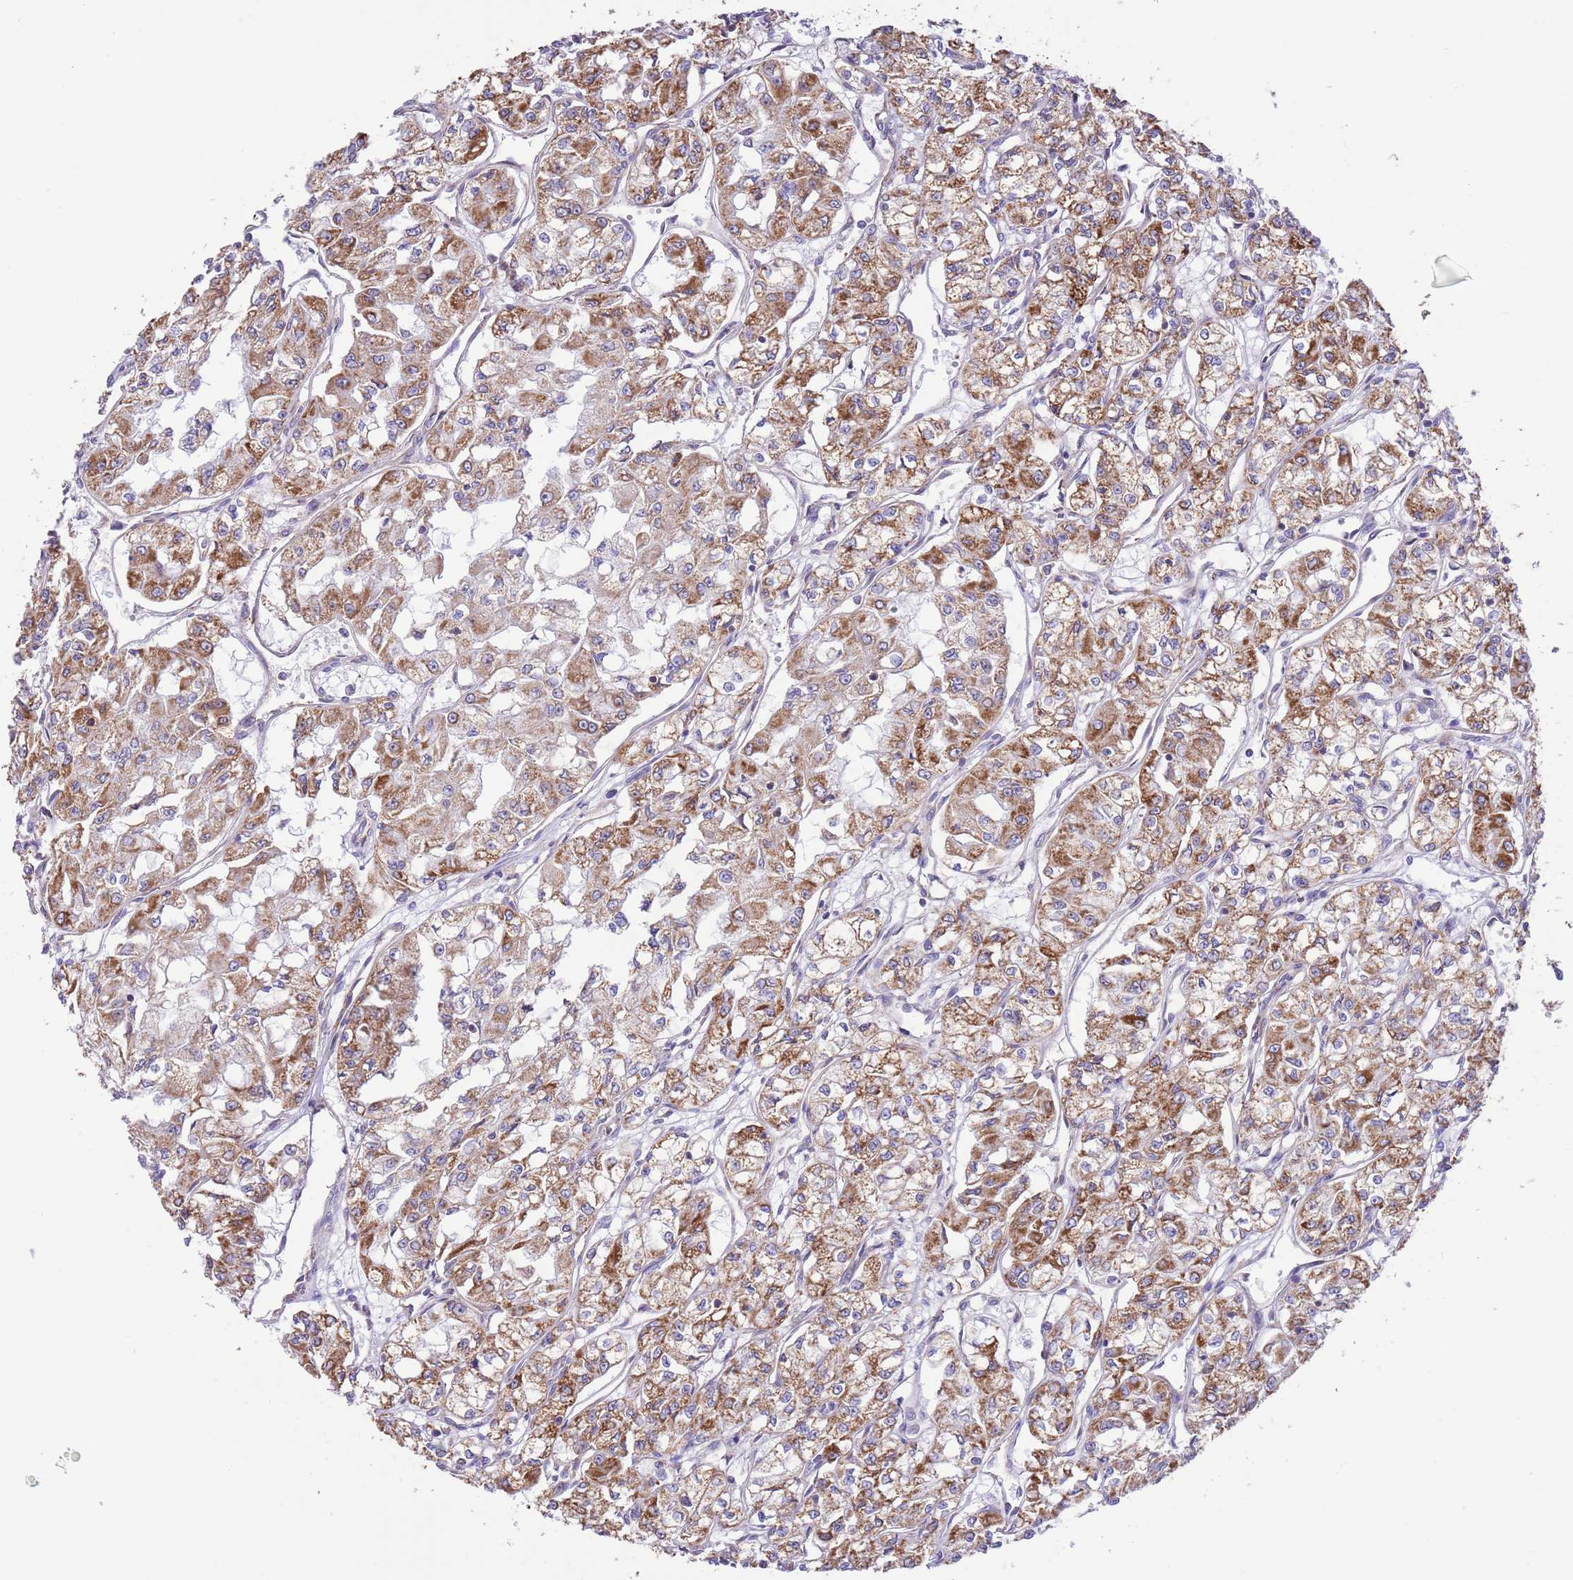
{"staining": {"intensity": "moderate", "quantity": ">75%", "location": "cytoplasmic/membranous"}, "tissue": "renal cancer", "cell_type": "Tumor cells", "image_type": "cancer", "snomed": [{"axis": "morphology", "description": "Adenocarcinoma, NOS"}, {"axis": "topography", "description": "Kidney"}], "caption": "Brown immunohistochemical staining in human renal cancer shows moderate cytoplasmic/membranous positivity in approximately >75% of tumor cells.", "gene": "SS18L2", "patient": {"sex": "male", "age": 59}}